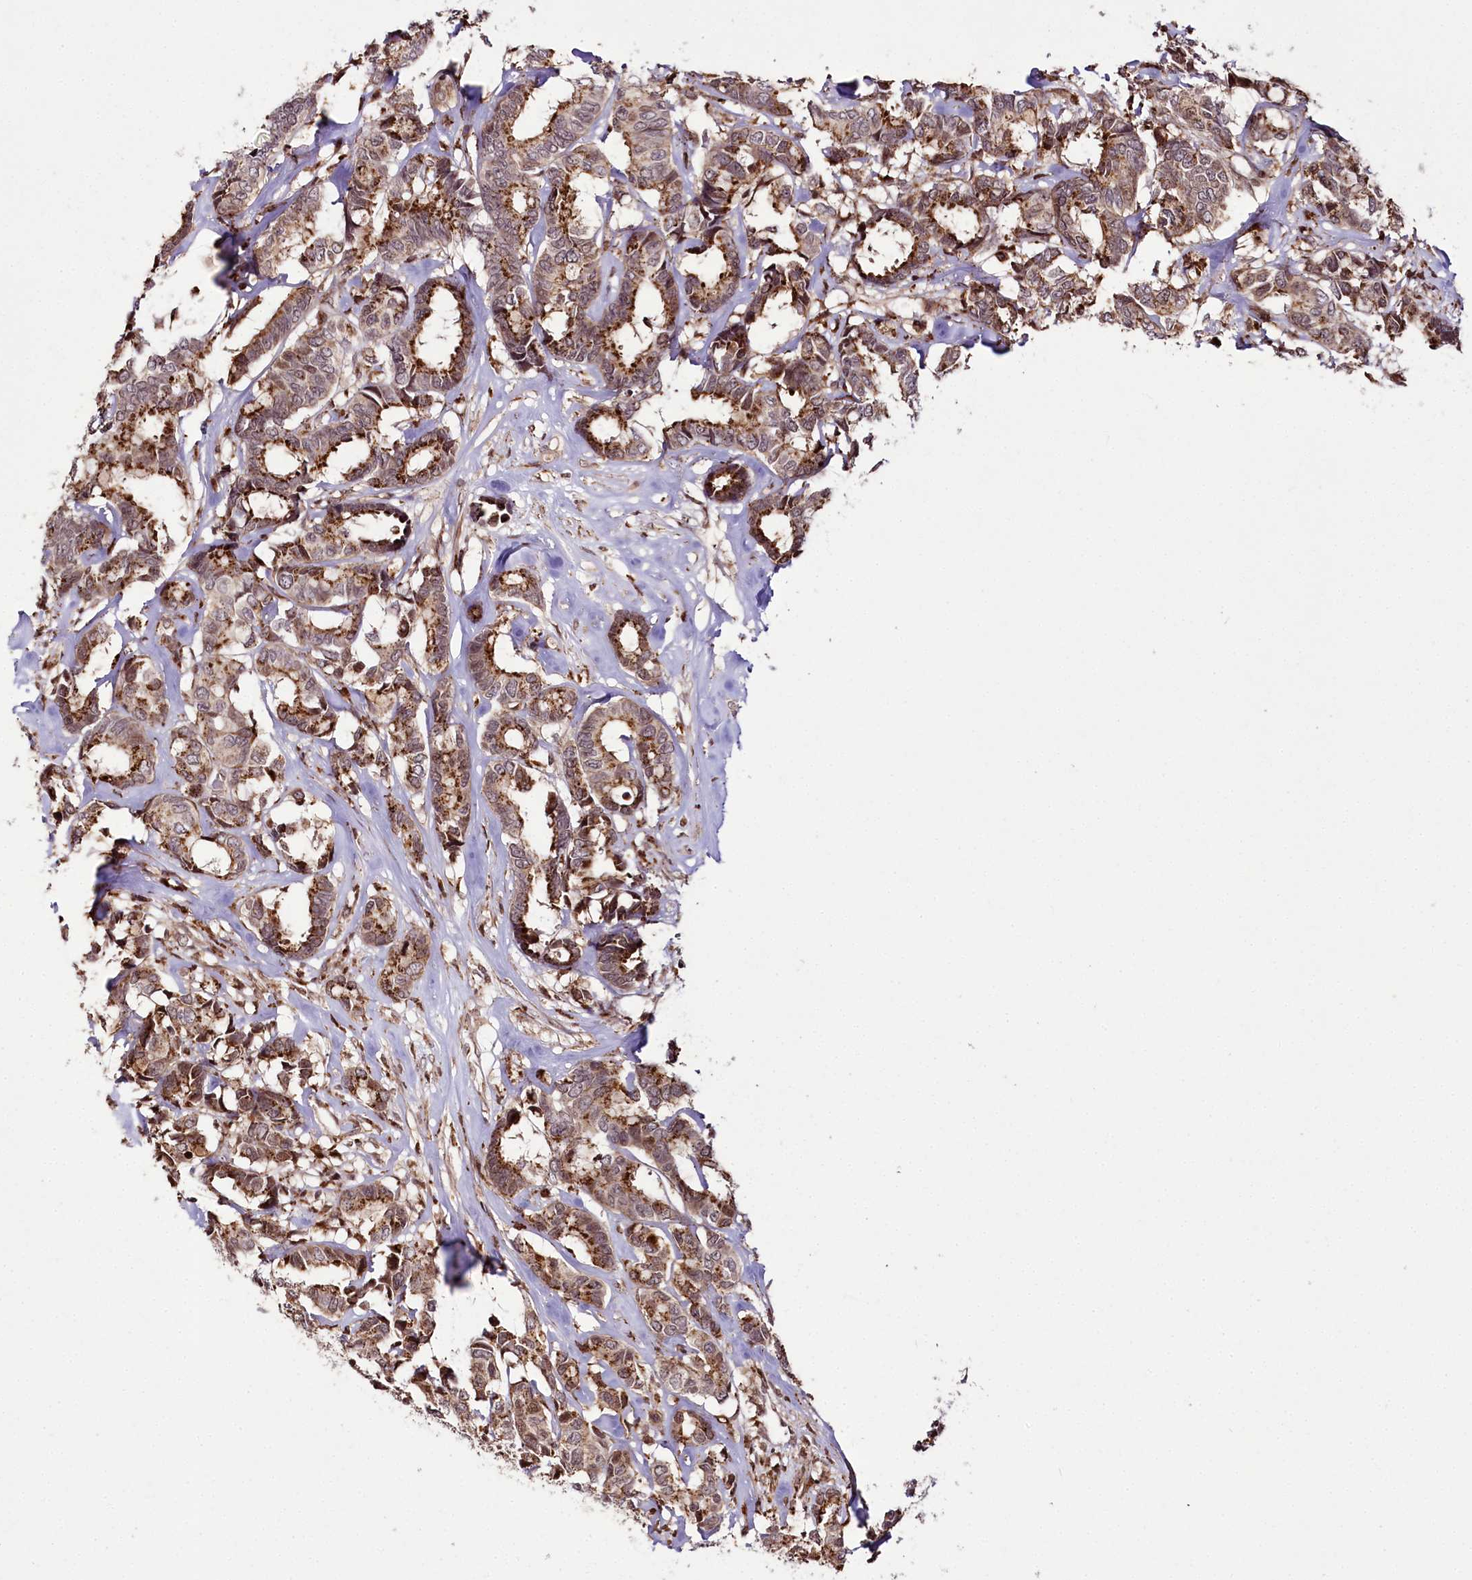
{"staining": {"intensity": "strong", "quantity": "25%-75%", "location": "cytoplasmic/membranous"}, "tissue": "breast cancer", "cell_type": "Tumor cells", "image_type": "cancer", "snomed": [{"axis": "morphology", "description": "Duct carcinoma"}, {"axis": "topography", "description": "Breast"}], "caption": "A histopathology image of breast cancer stained for a protein demonstrates strong cytoplasmic/membranous brown staining in tumor cells.", "gene": "HOXC8", "patient": {"sex": "female", "age": 87}}